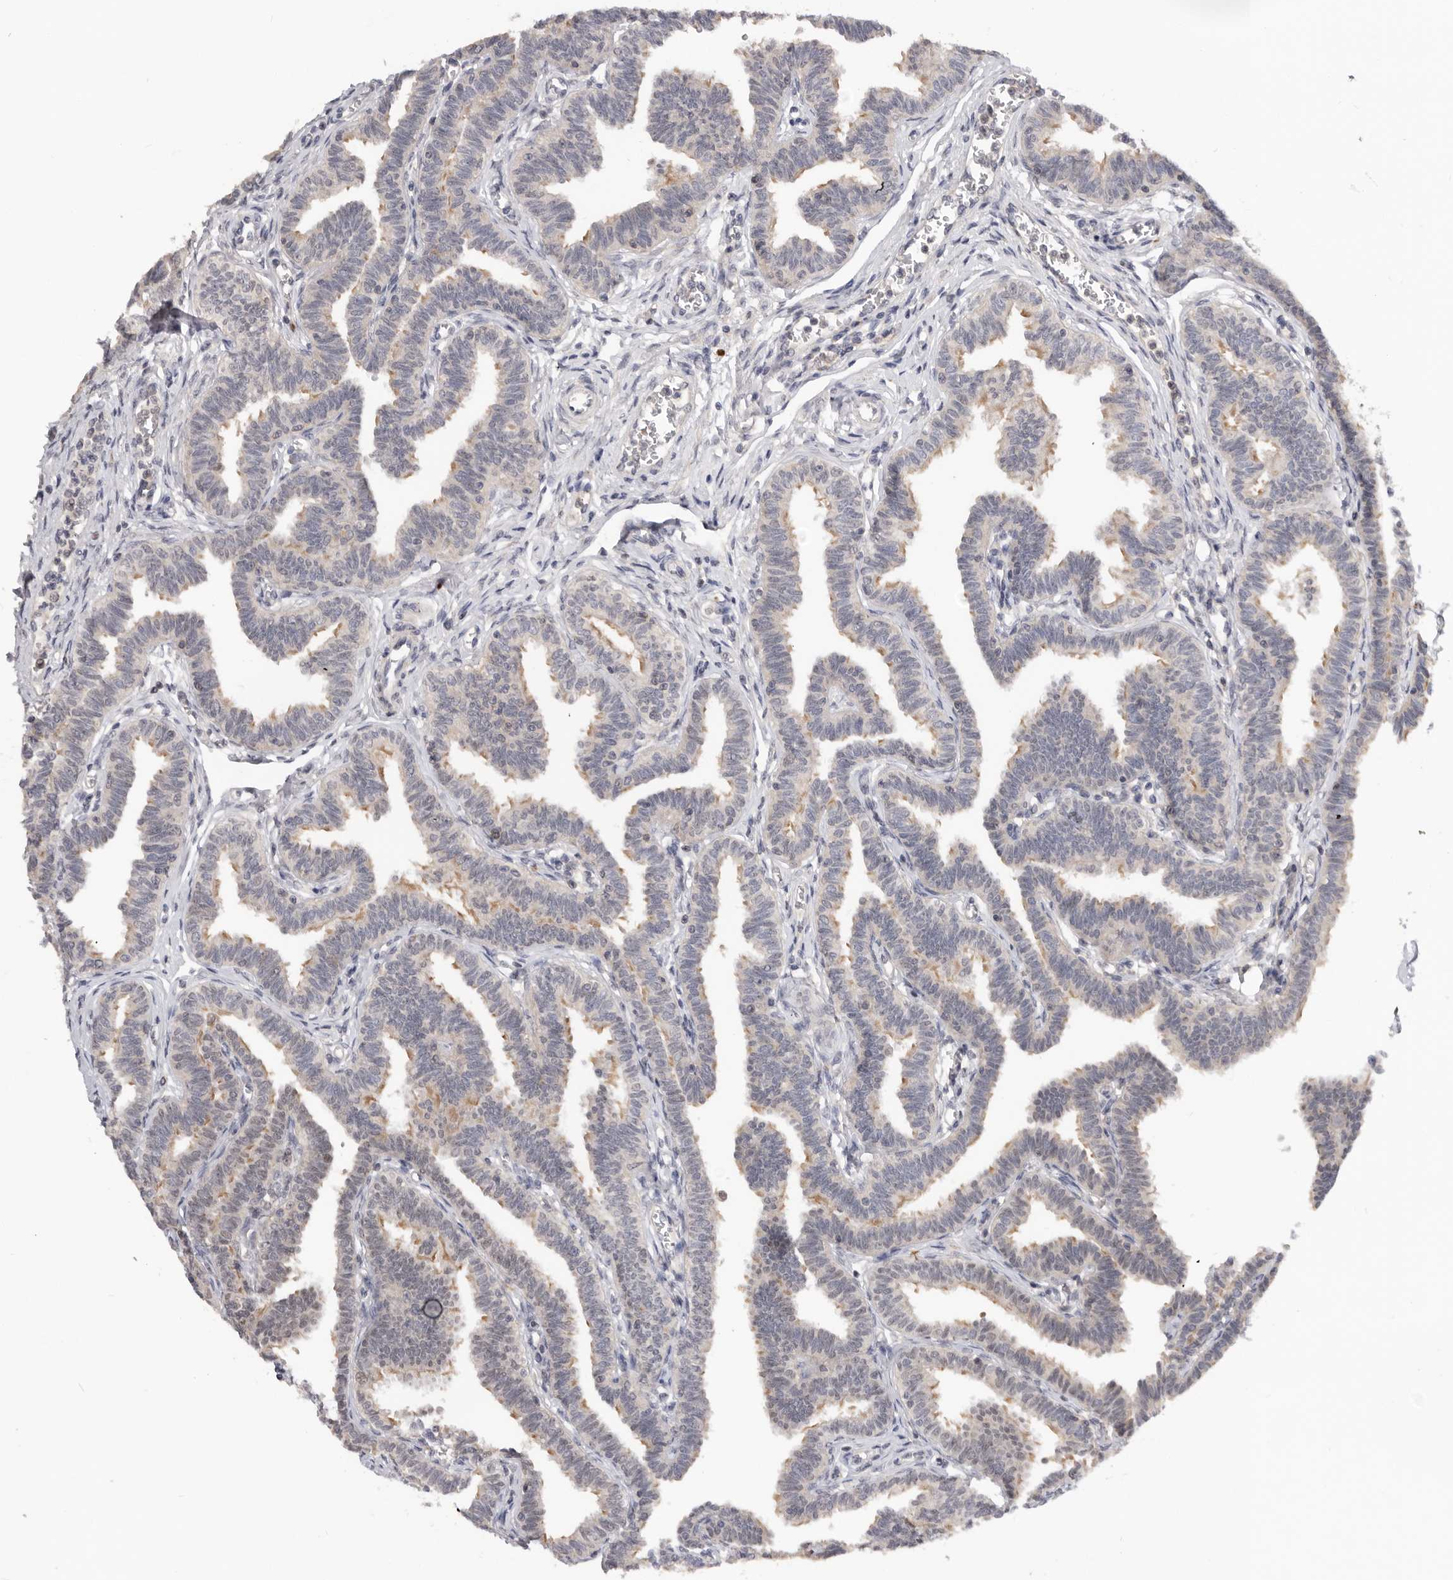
{"staining": {"intensity": "weak", "quantity": "25%-75%", "location": "cytoplasmic/membranous,nuclear"}, "tissue": "fallopian tube", "cell_type": "Glandular cells", "image_type": "normal", "snomed": [{"axis": "morphology", "description": "Normal tissue, NOS"}, {"axis": "topography", "description": "Fallopian tube"}, {"axis": "topography", "description": "Ovary"}], "caption": "Immunohistochemistry (IHC) histopathology image of unremarkable fallopian tube: fallopian tube stained using immunohistochemistry (IHC) exhibits low levels of weak protein expression localized specifically in the cytoplasmic/membranous,nuclear of glandular cells, appearing as a cytoplasmic/membranous,nuclear brown color.", "gene": "BRCA2", "patient": {"sex": "female", "age": 23}}